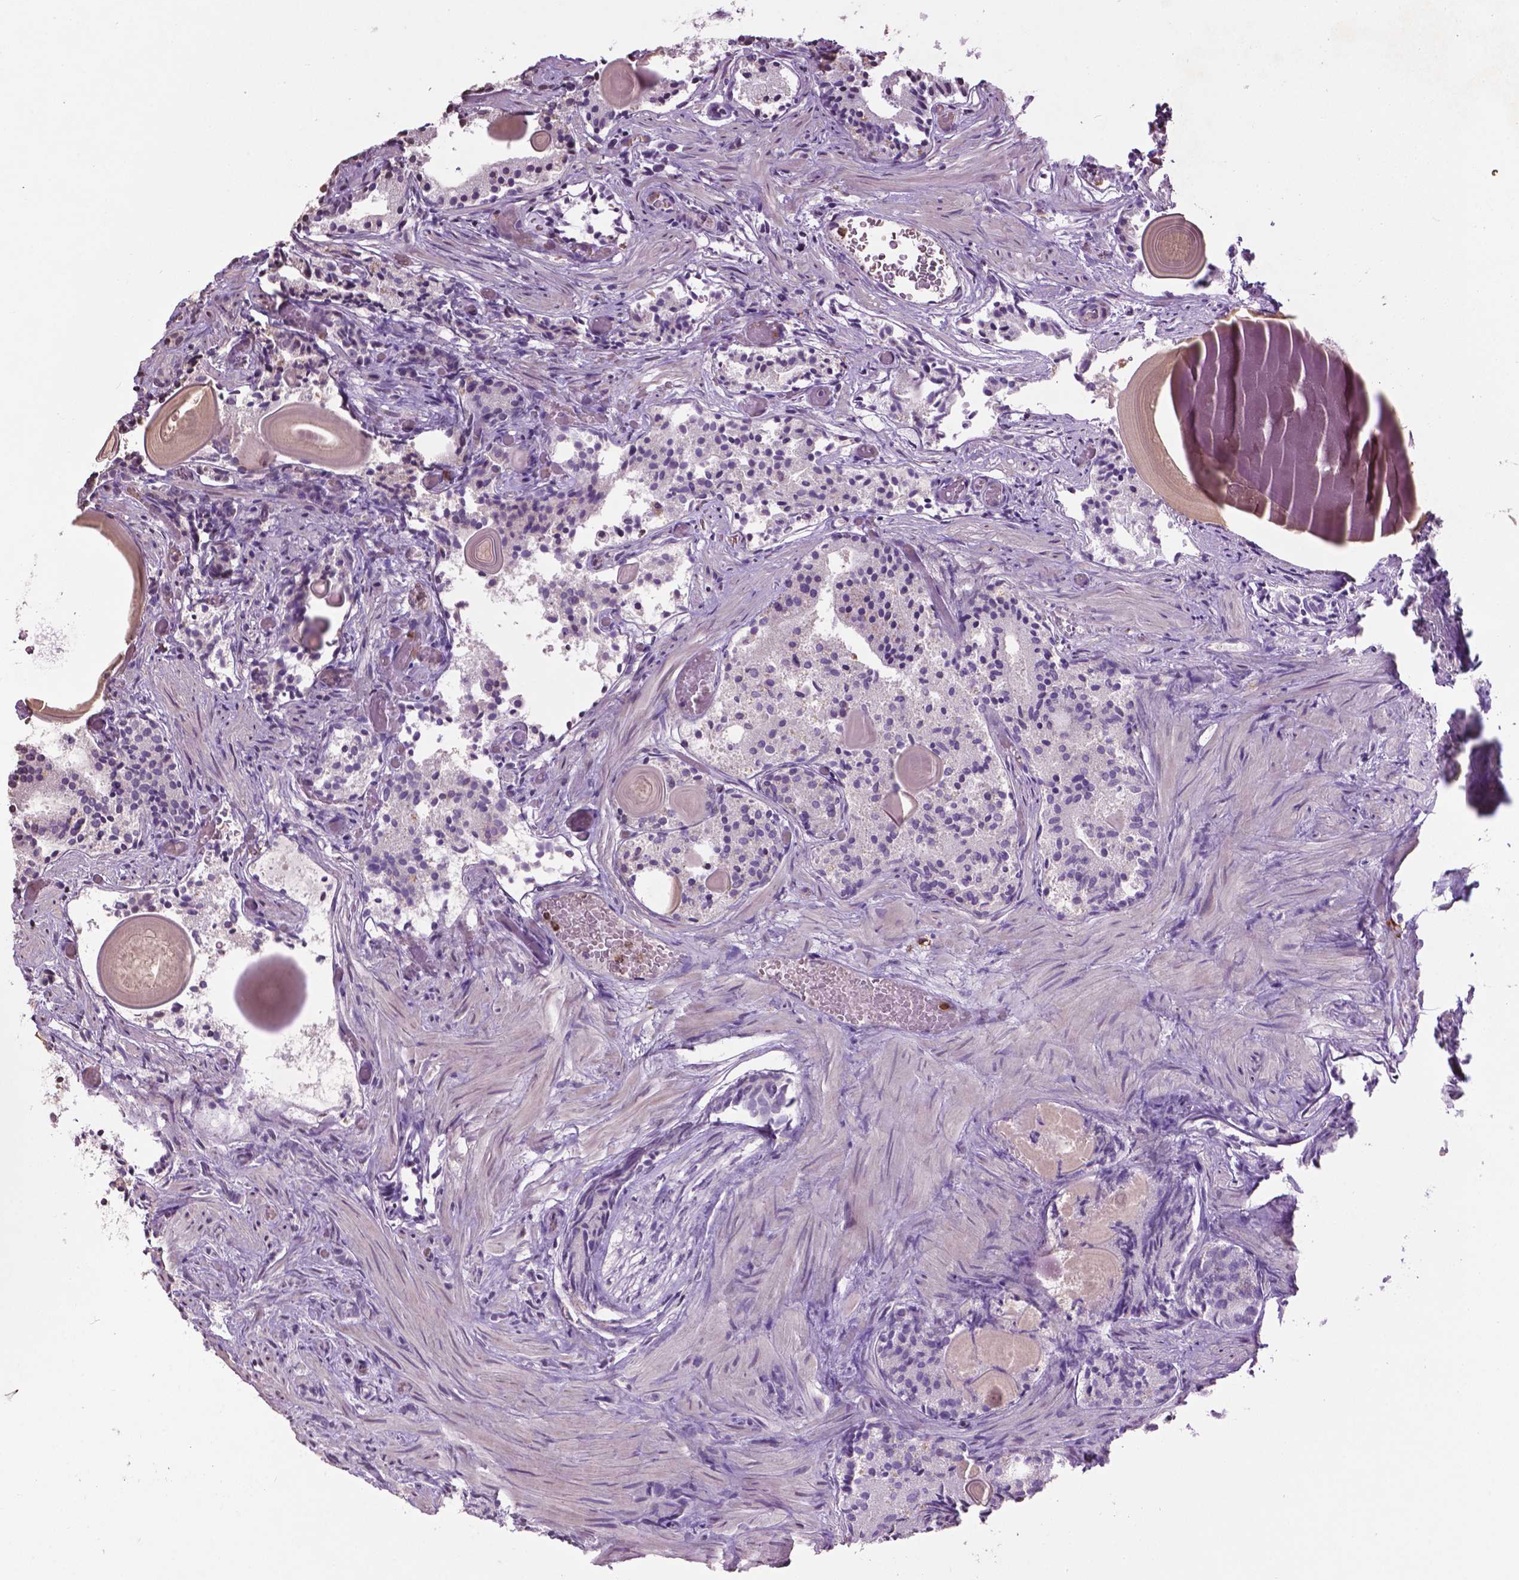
{"staining": {"intensity": "negative", "quantity": "none", "location": "none"}, "tissue": "prostate cancer", "cell_type": "Tumor cells", "image_type": "cancer", "snomed": [{"axis": "morphology", "description": "Adenocarcinoma, High grade"}, {"axis": "topography", "description": "Prostate"}], "caption": "Tumor cells are negative for brown protein staining in prostate adenocarcinoma (high-grade).", "gene": "NTNG2", "patient": {"sex": "male", "age": 90}}